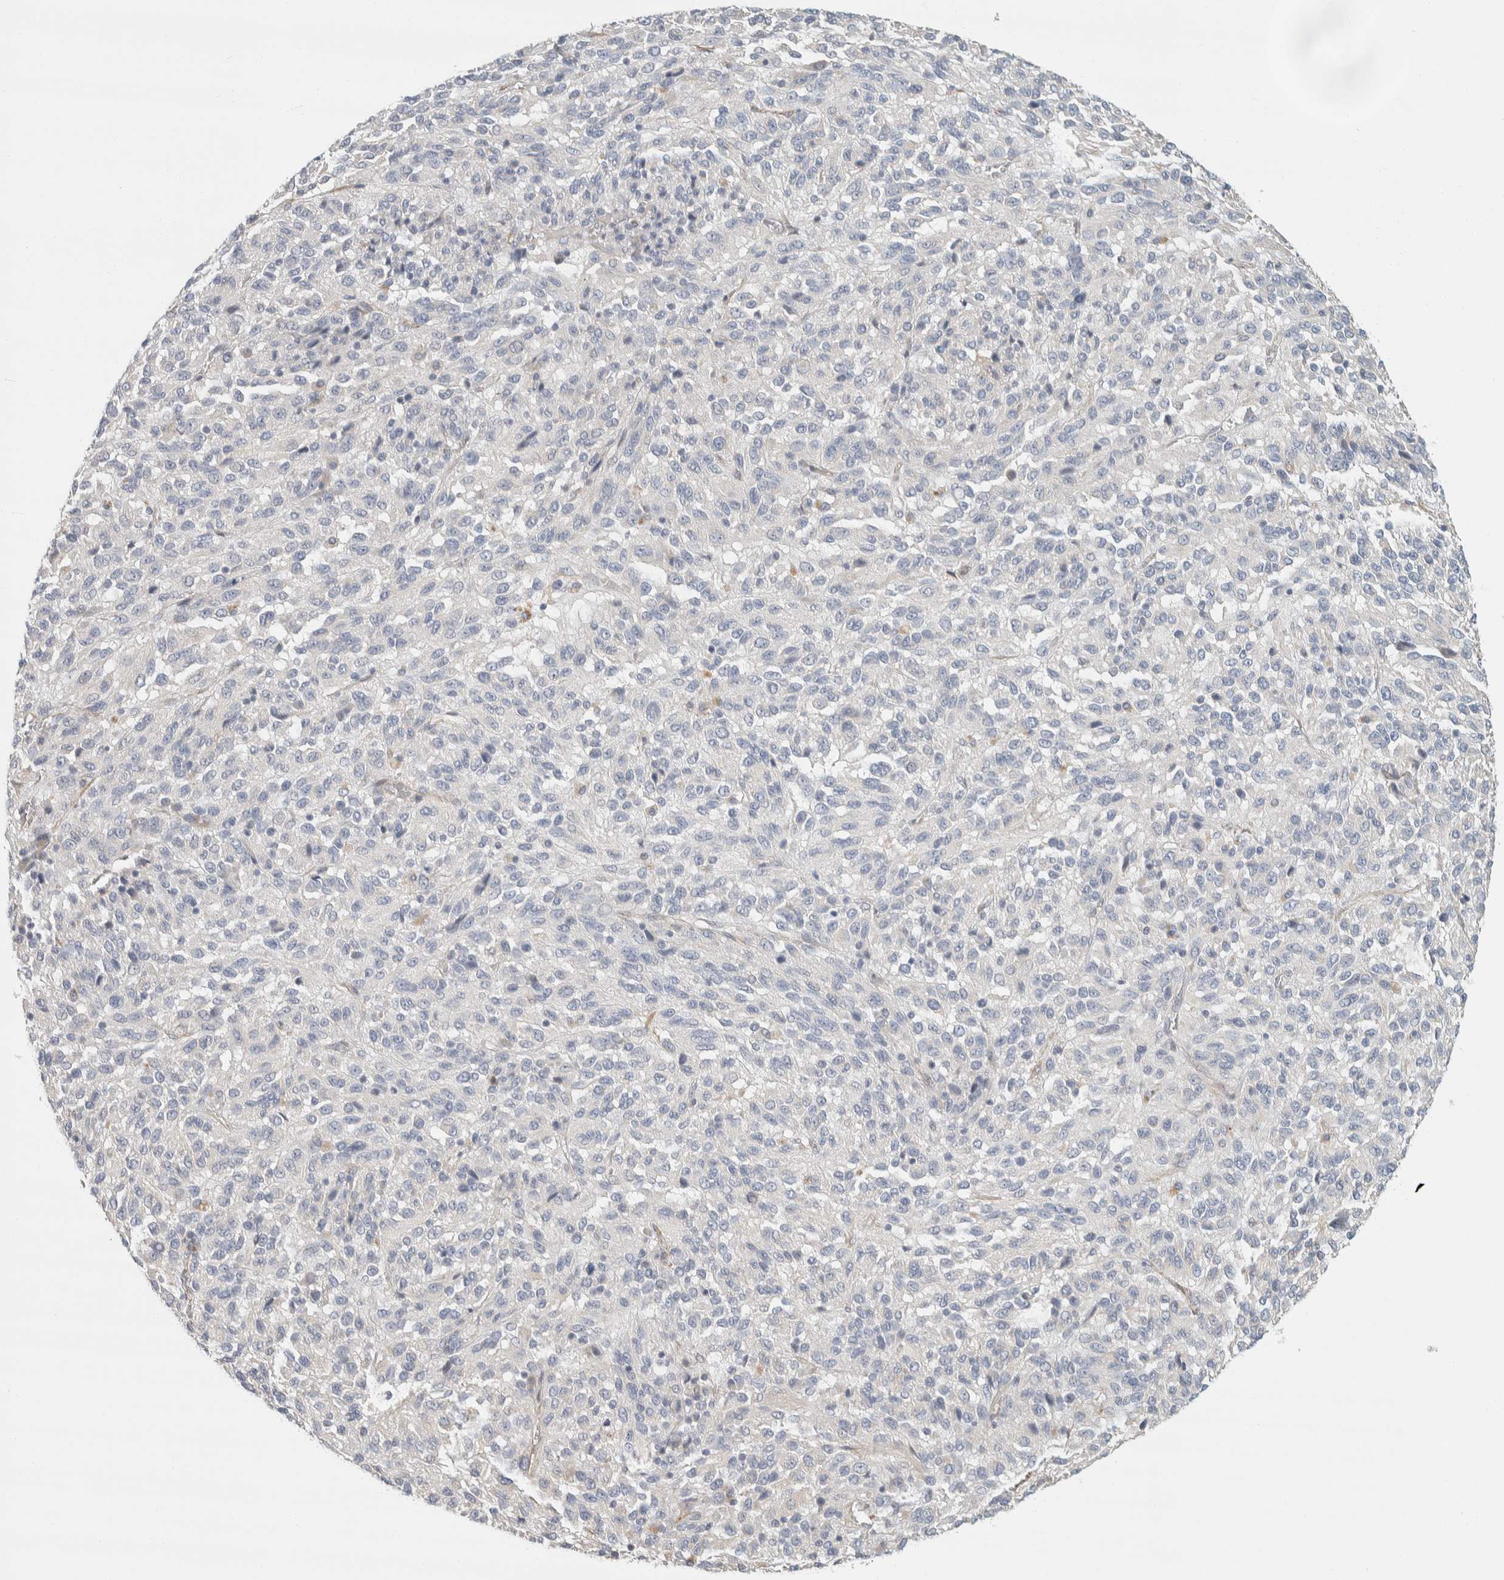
{"staining": {"intensity": "negative", "quantity": "none", "location": "none"}, "tissue": "melanoma", "cell_type": "Tumor cells", "image_type": "cancer", "snomed": [{"axis": "morphology", "description": "Malignant melanoma, Metastatic site"}, {"axis": "topography", "description": "Lung"}], "caption": "Immunohistochemistry (IHC) photomicrograph of neoplastic tissue: malignant melanoma (metastatic site) stained with DAB displays no significant protein expression in tumor cells. (Stains: DAB (3,3'-diaminobenzidine) immunohistochemistry with hematoxylin counter stain, Microscopy: brightfield microscopy at high magnification).", "gene": "CDR2", "patient": {"sex": "male", "age": 64}}